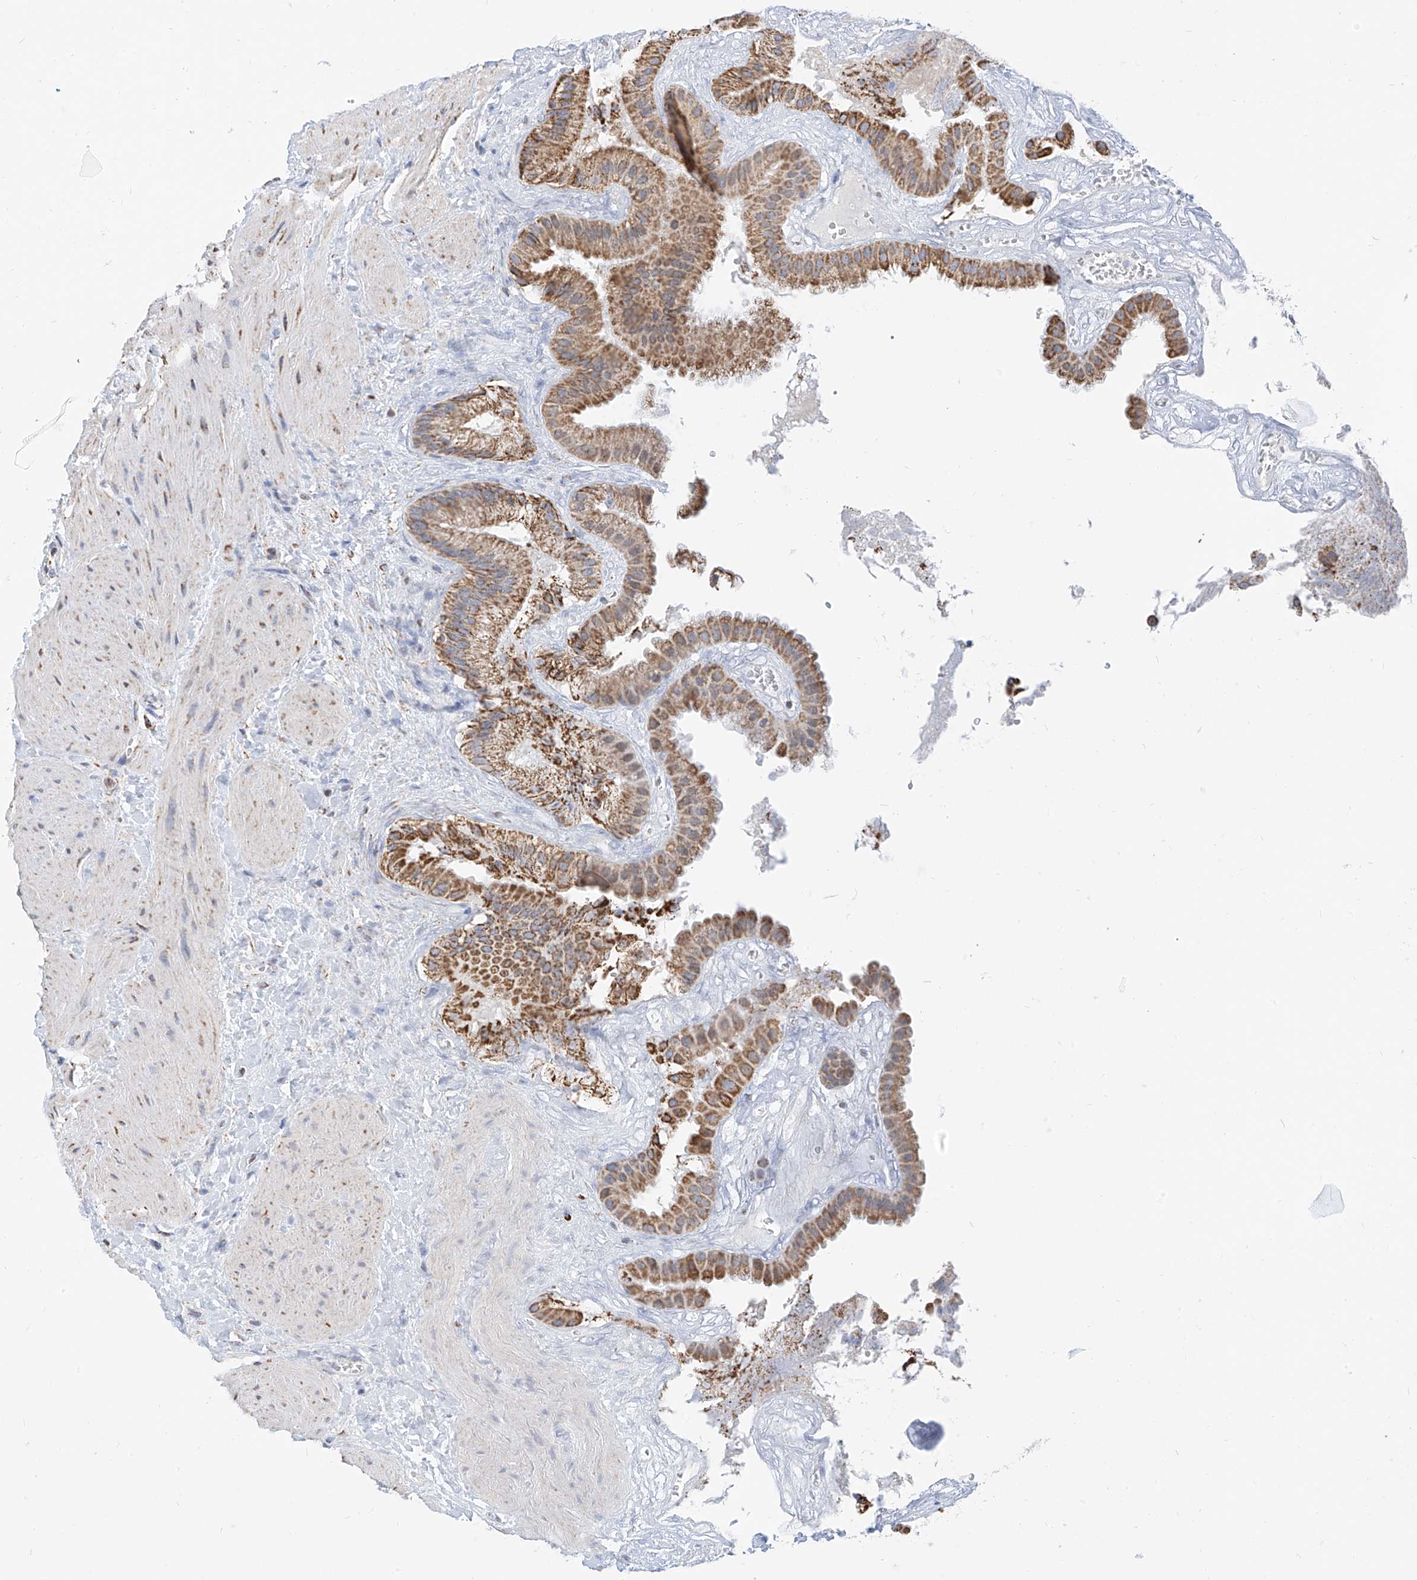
{"staining": {"intensity": "moderate", "quantity": ">75%", "location": "cytoplasmic/membranous"}, "tissue": "gallbladder", "cell_type": "Glandular cells", "image_type": "normal", "snomed": [{"axis": "morphology", "description": "Normal tissue, NOS"}, {"axis": "topography", "description": "Gallbladder"}], "caption": "Protein staining of unremarkable gallbladder demonstrates moderate cytoplasmic/membranous positivity in about >75% of glandular cells.", "gene": "NALCN", "patient": {"sex": "male", "age": 55}}